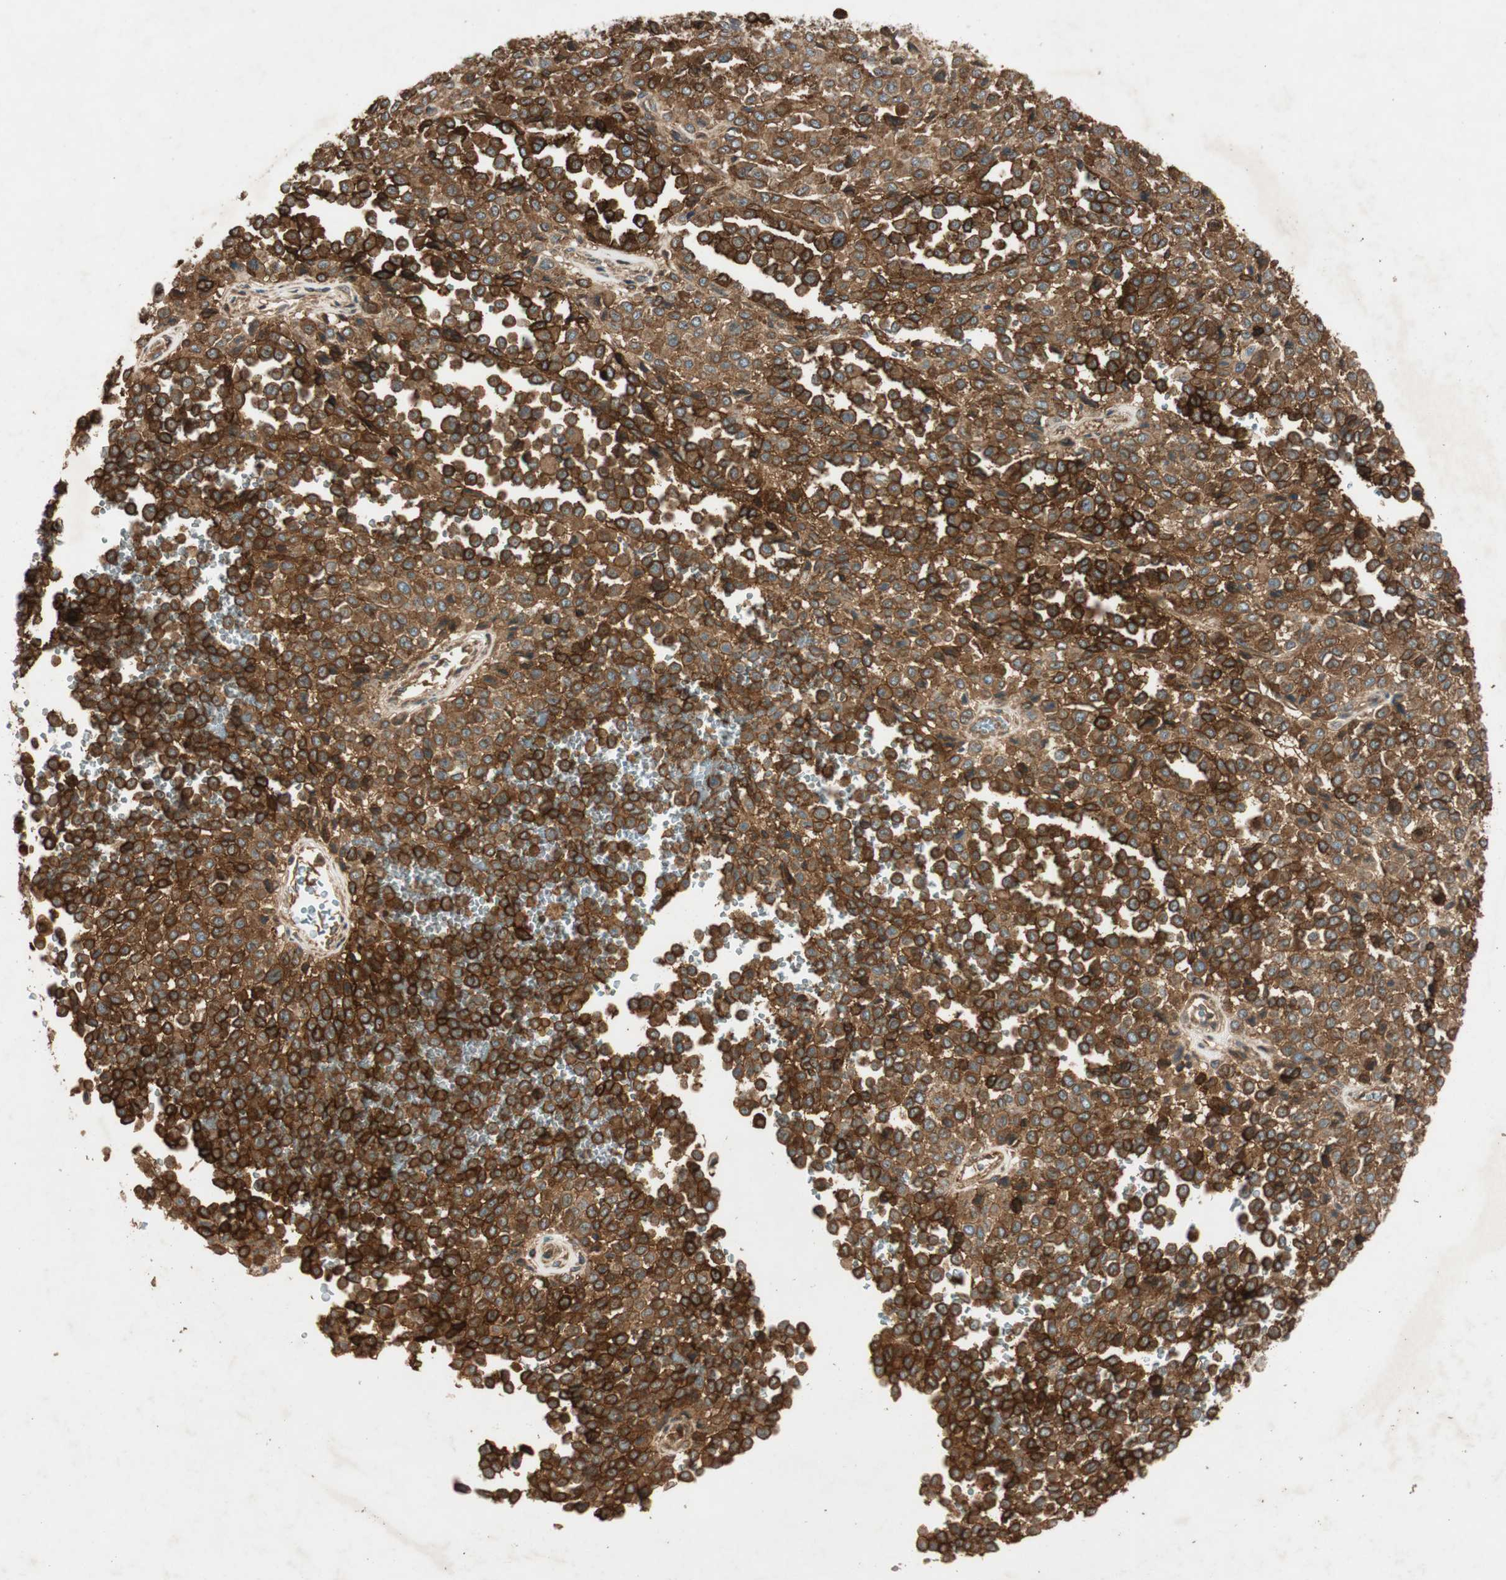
{"staining": {"intensity": "strong", "quantity": ">75%", "location": "cytoplasmic/membranous"}, "tissue": "melanoma", "cell_type": "Tumor cells", "image_type": "cancer", "snomed": [{"axis": "morphology", "description": "Malignant melanoma, Metastatic site"}, {"axis": "topography", "description": "Pancreas"}], "caption": "A photomicrograph of melanoma stained for a protein displays strong cytoplasmic/membranous brown staining in tumor cells.", "gene": "BTN3A3", "patient": {"sex": "female", "age": 30}}